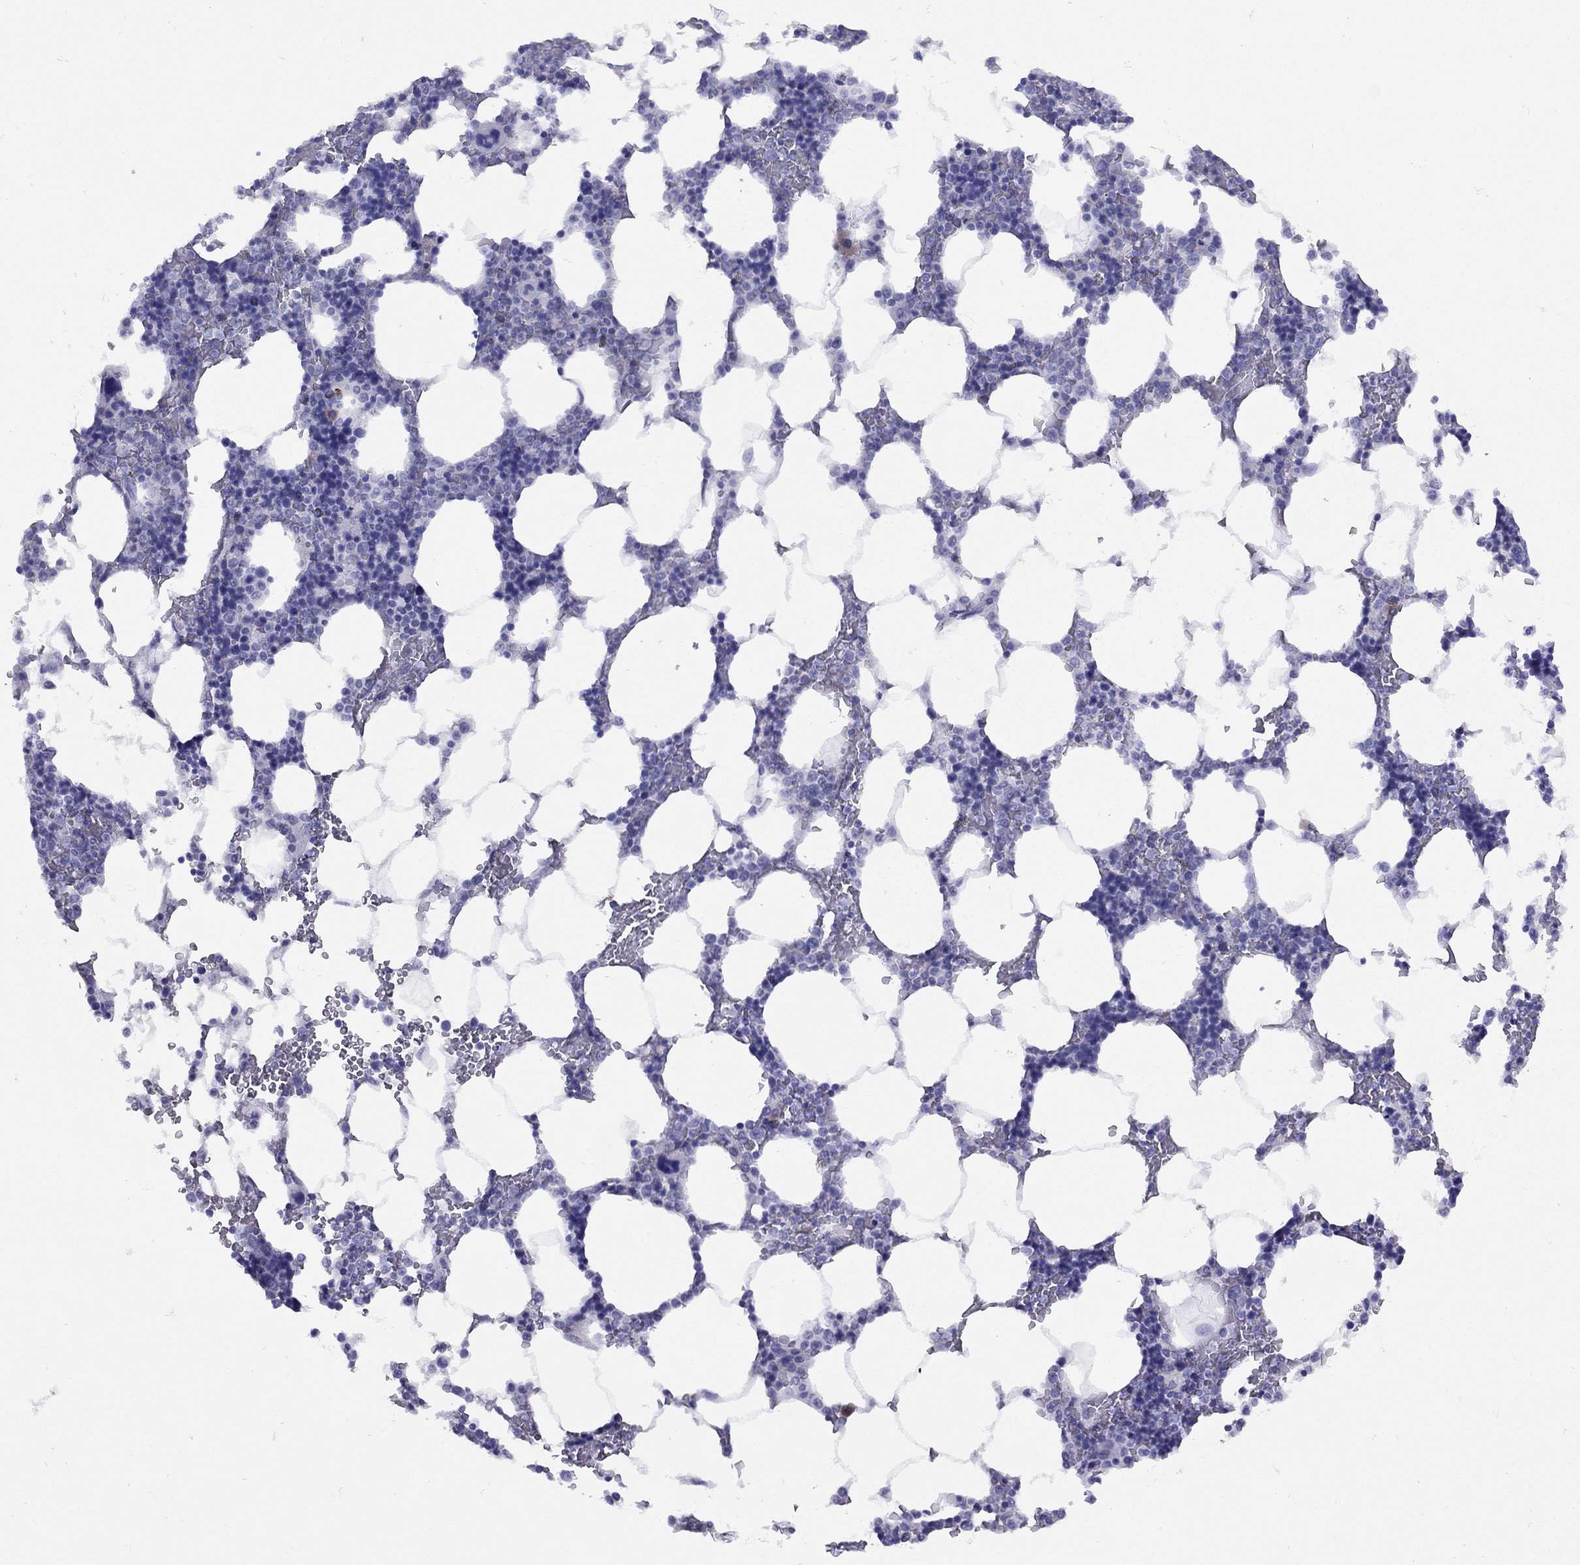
{"staining": {"intensity": "negative", "quantity": "none", "location": "none"}, "tissue": "bone marrow", "cell_type": "Hematopoietic cells", "image_type": "normal", "snomed": [{"axis": "morphology", "description": "Normal tissue, NOS"}, {"axis": "topography", "description": "Bone marrow"}], "caption": "DAB (3,3'-diaminobenzidine) immunohistochemical staining of benign human bone marrow demonstrates no significant positivity in hematopoietic cells.", "gene": "GRIA2", "patient": {"sex": "male", "age": 51}}